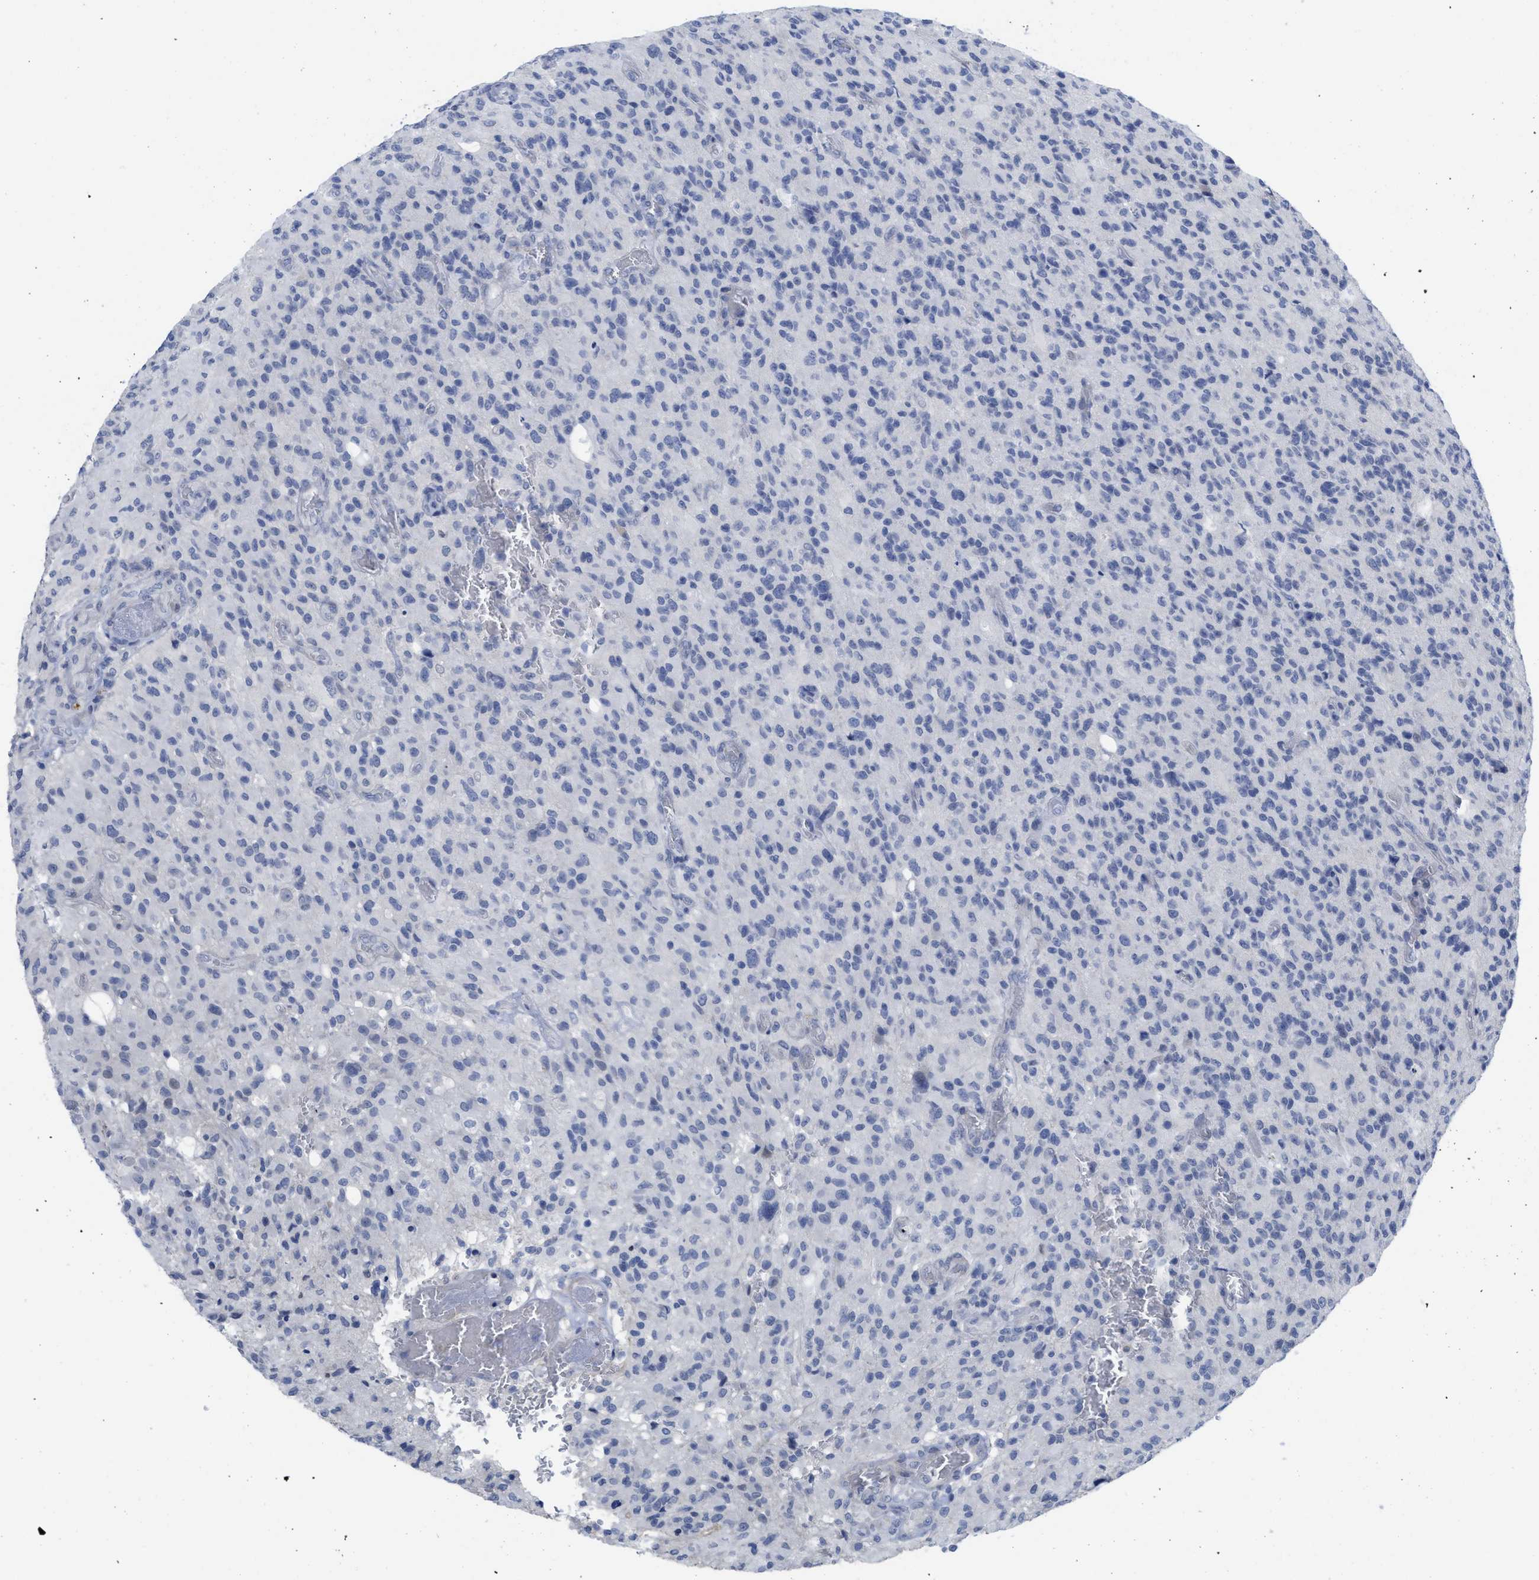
{"staining": {"intensity": "negative", "quantity": "none", "location": "none"}, "tissue": "glioma", "cell_type": "Tumor cells", "image_type": "cancer", "snomed": [{"axis": "morphology", "description": "Glioma, malignant, High grade"}, {"axis": "topography", "description": "Brain"}], "caption": "IHC image of glioma stained for a protein (brown), which demonstrates no positivity in tumor cells. (DAB (3,3'-diaminobenzidine) IHC, high magnification).", "gene": "ACKR1", "patient": {"sex": "male", "age": 71}}